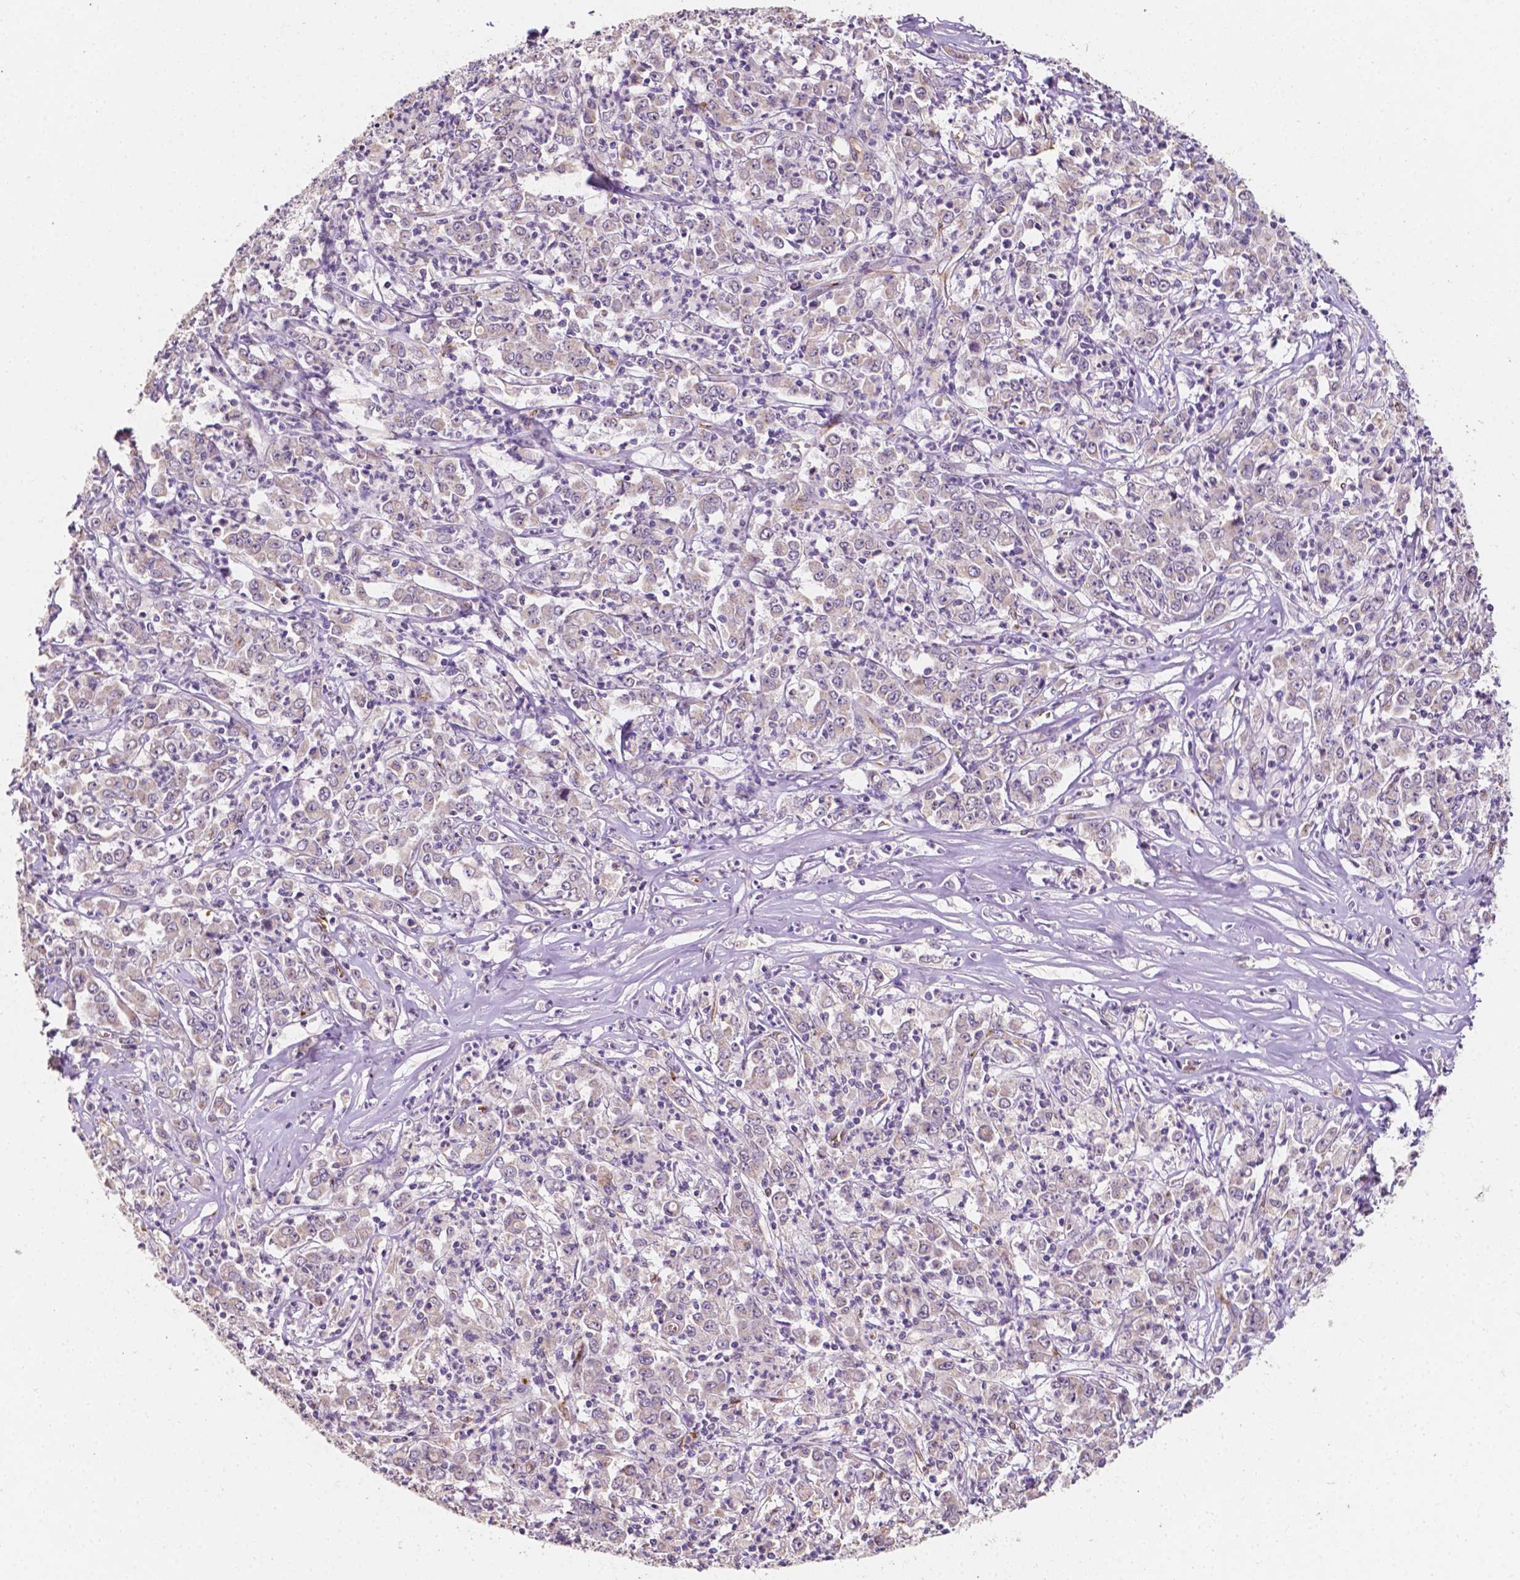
{"staining": {"intensity": "weak", "quantity": "<25%", "location": "cytoplasmic/membranous"}, "tissue": "stomach cancer", "cell_type": "Tumor cells", "image_type": "cancer", "snomed": [{"axis": "morphology", "description": "Adenocarcinoma, NOS"}, {"axis": "topography", "description": "Stomach, lower"}], "caption": "Tumor cells show no significant staining in stomach cancer.", "gene": "SLC22A4", "patient": {"sex": "female", "age": 71}}